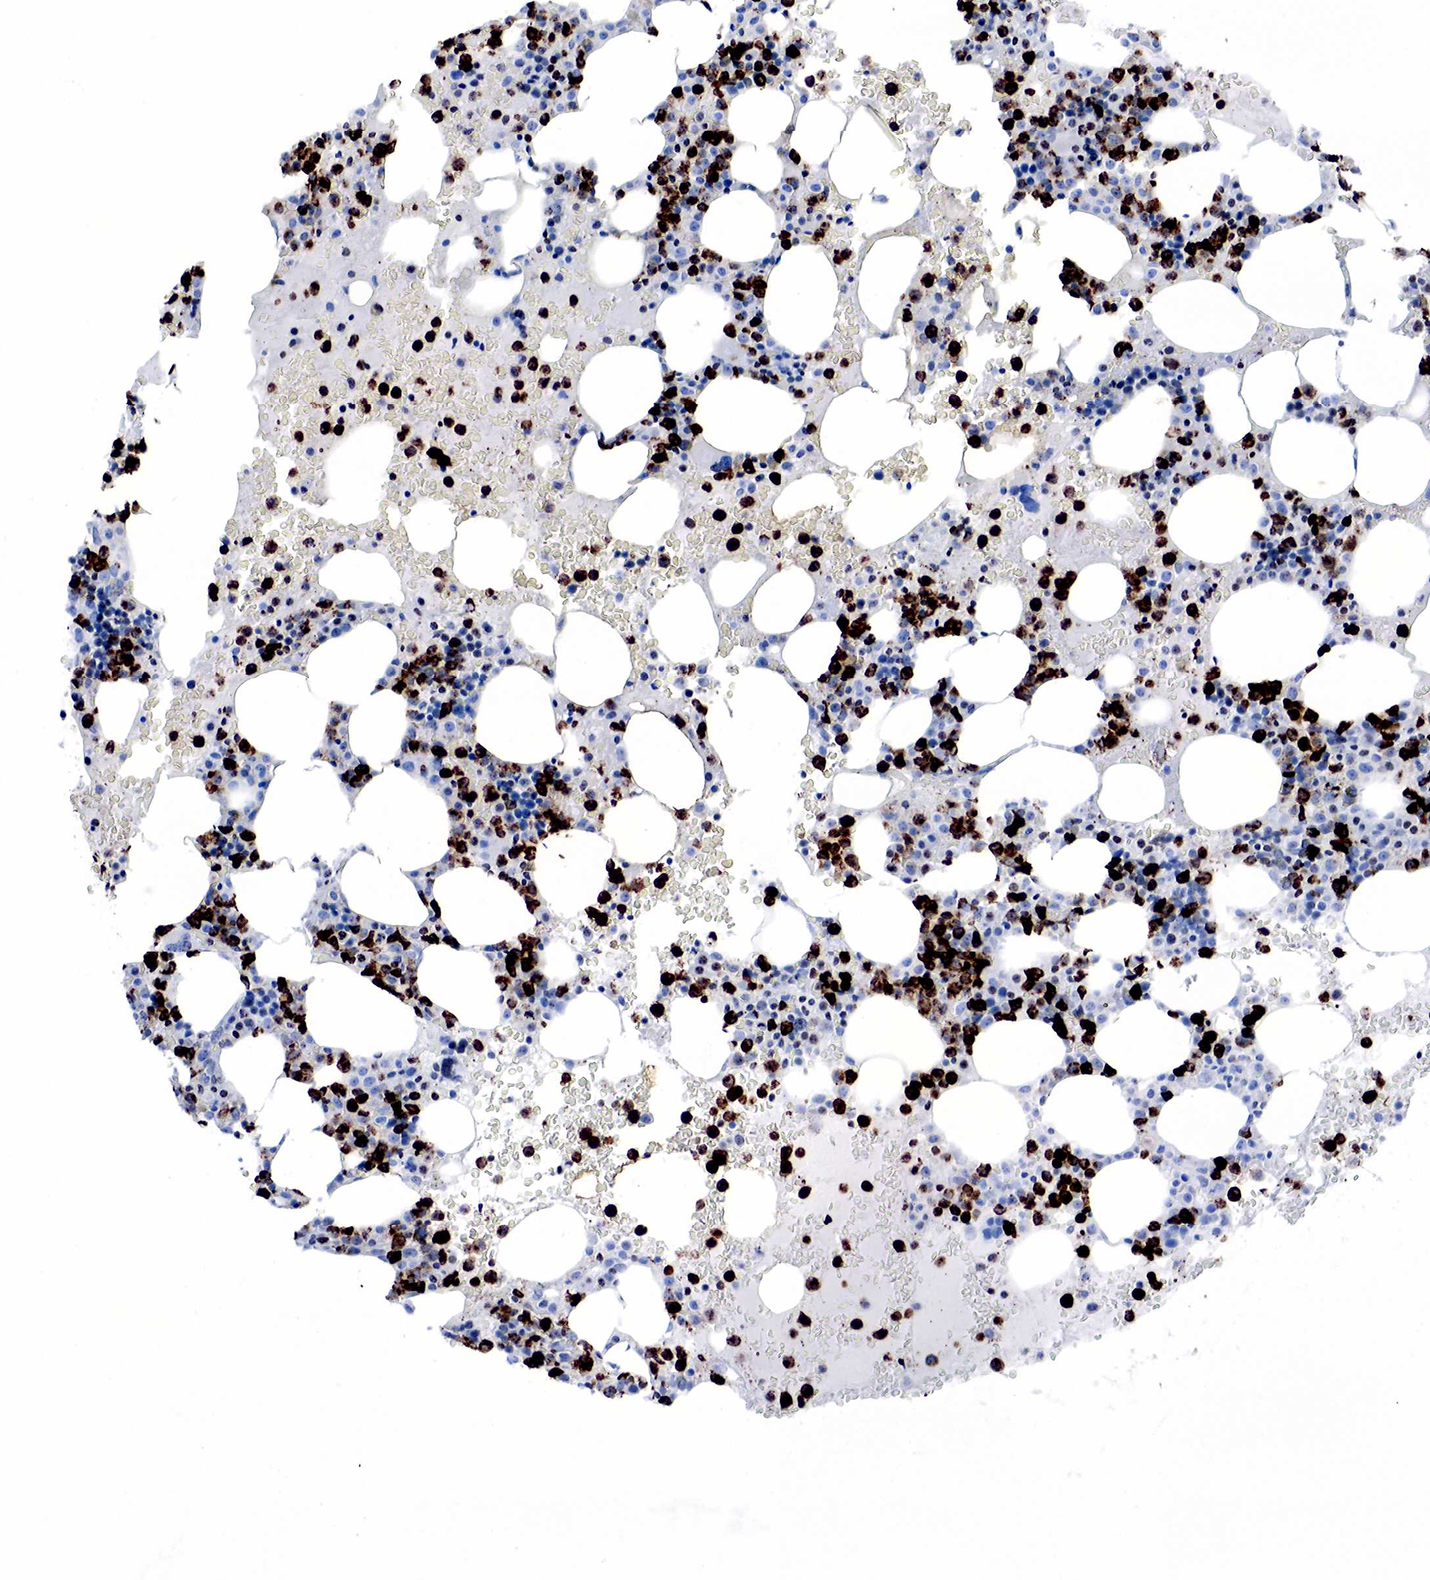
{"staining": {"intensity": "strong", "quantity": "25%-75%", "location": "cytoplasmic/membranous"}, "tissue": "bone marrow", "cell_type": "Hematopoietic cells", "image_type": "normal", "snomed": [{"axis": "morphology", "description": "Normal tissue, NOS"}, {"axis": "topography", "description": "Bone marrow"}], "caption": "Normal bone marrow demonstrates strong cytoplasmic/membranous staining in approximately 25%-75% of hematopoietic cells, visualized by immunohistochemistry. (Stains: DAB (3,3'-diaminobenzidine) in brown, nuclei in blue, Microscopy: brightfield microscopy at high magnification).", "gene": "FUT4", "patient": {"sex": "female", "age": 88}}